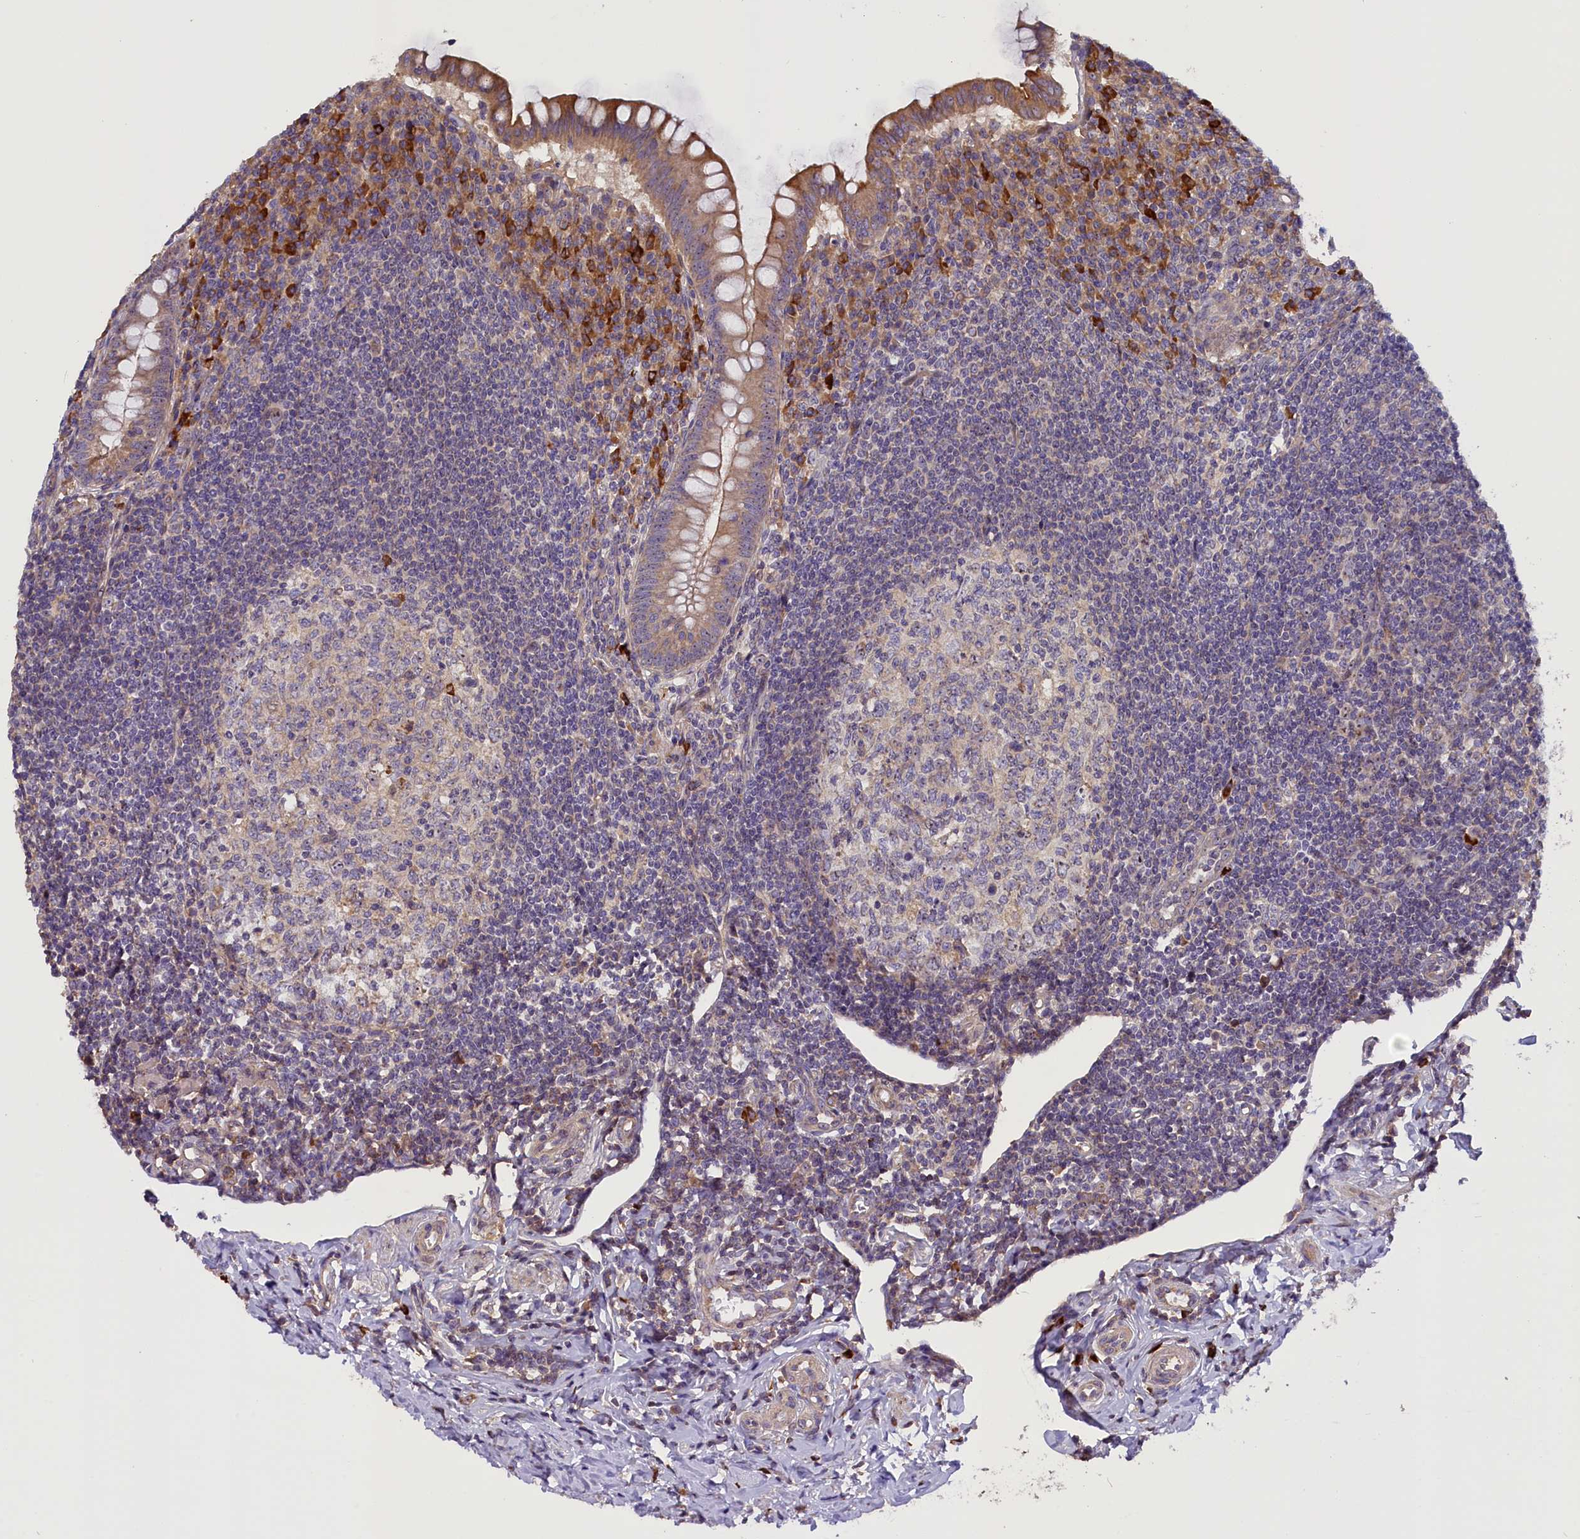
{"staining": {"intensity": "strong", "quantity": ">75%", "location": "cytoplasmic/membranous"}, "tissue": "appendix", "cell_type": "Glandular cells", "image_type": "normal", "snomed": [{"axis": "morphology", "description": "Normal tissue, NOS"}, {"axis": "topography", "description": "Appendix"}], "caption": "Glandular cells exhibit high levels of strong cytoplasmic/membranous staining in about >75% of cells in normal appendix.", "gene": "FRY", "patient": {"sex": "female", "age": 33}}